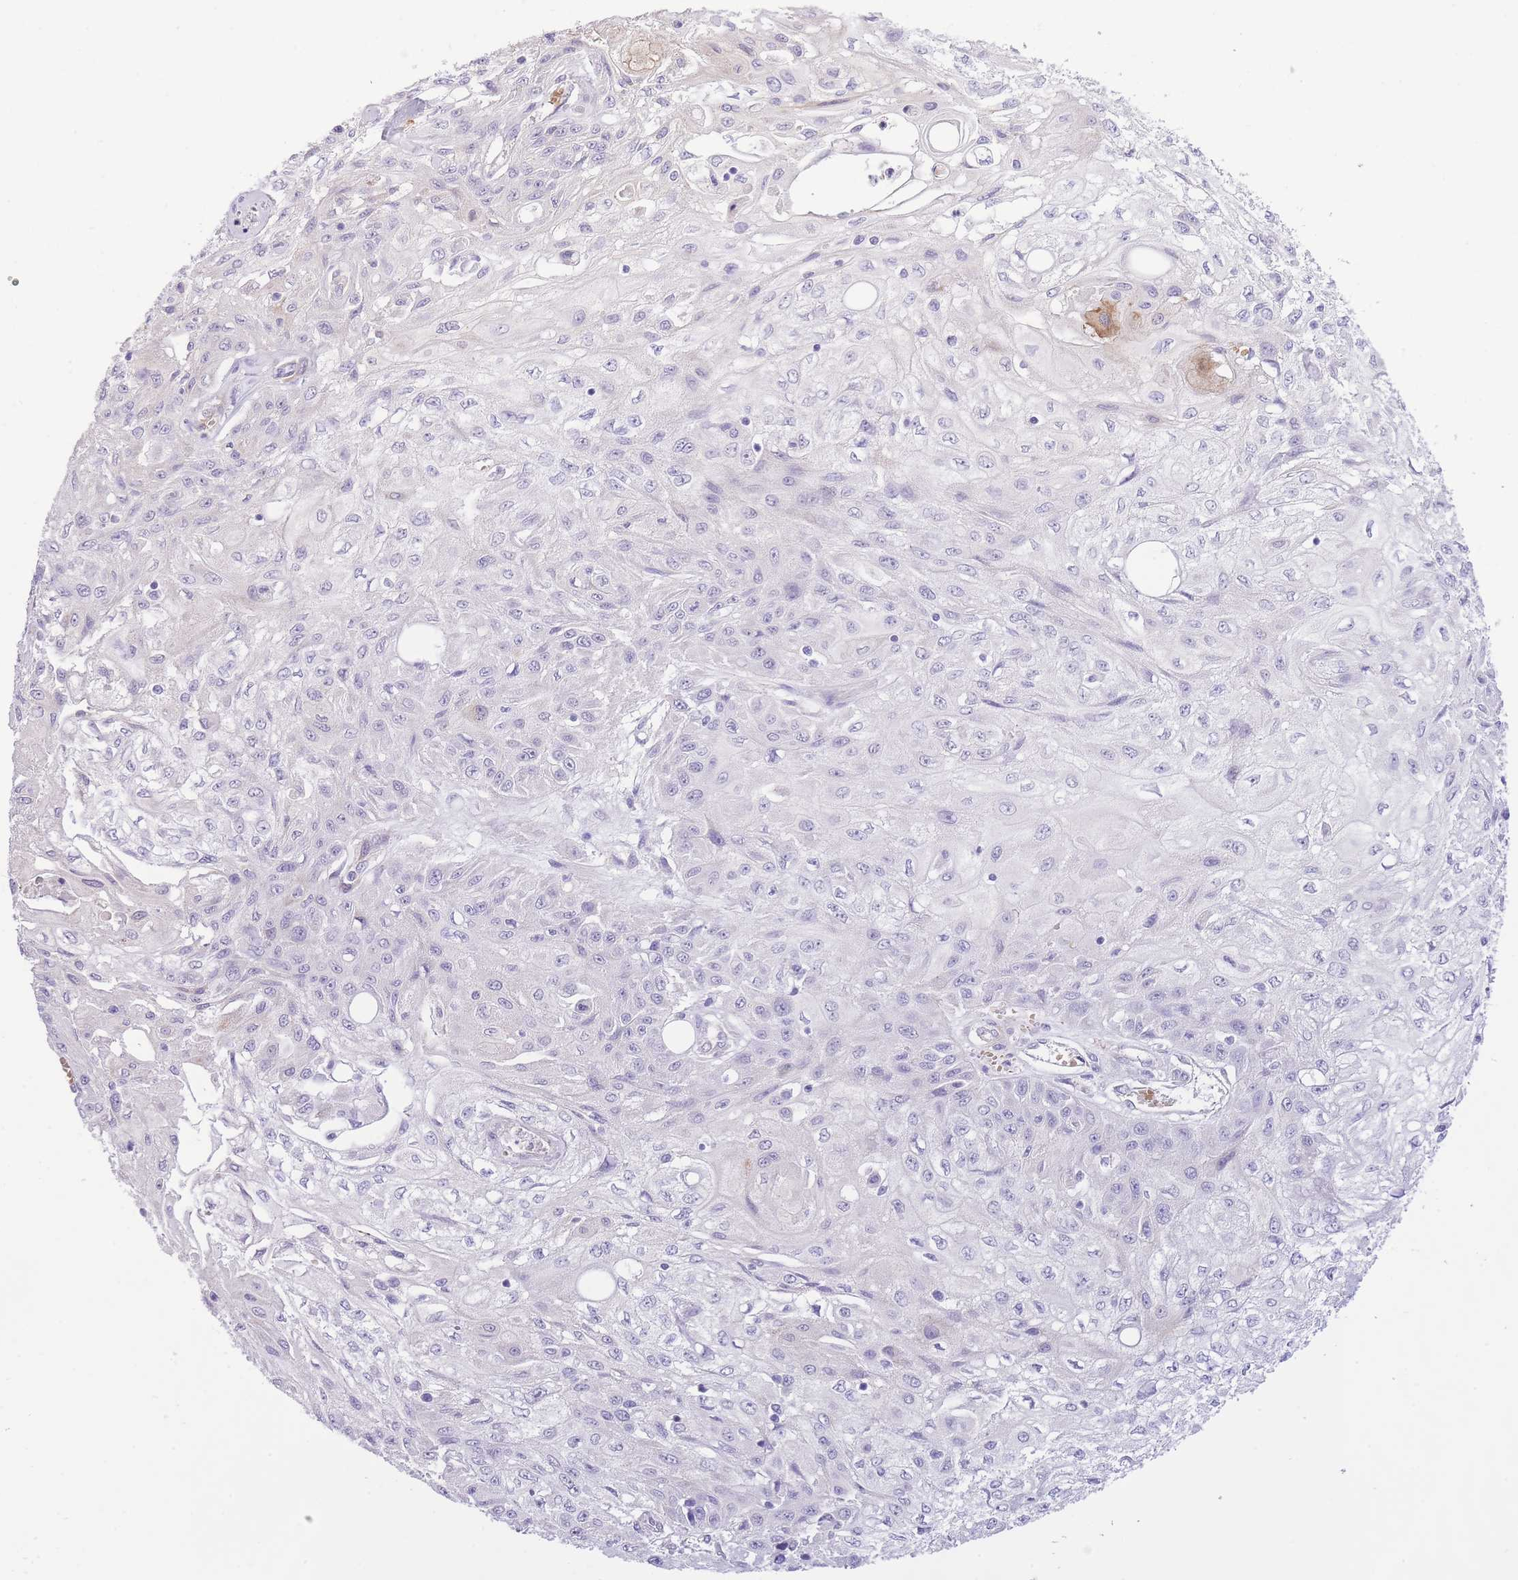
{"staining": {"intensity": "negative", "quantity": "none", "location": "none"}, "tissue": "skin cancer", "cell_type": "Tumor cells", "image_type": "cancer", "snomed": [{"axis": "morphology", "description": "Squamous cell carcinoma, NOS"}, {"axis": "morphology", "description": "Squamous cell carcinoma, metastatic, NOS"}, {"axis": "topography", "description": "Skin"}, {"axis": "topography", "description": "Lymph node"}], "caption": "Photomicrograph shows no significant protein expression in tumor cells of squamous cell carcinoma (skin).", "gene": "MEIOSIN", "patient": {"sex": "male", "age": 75}}